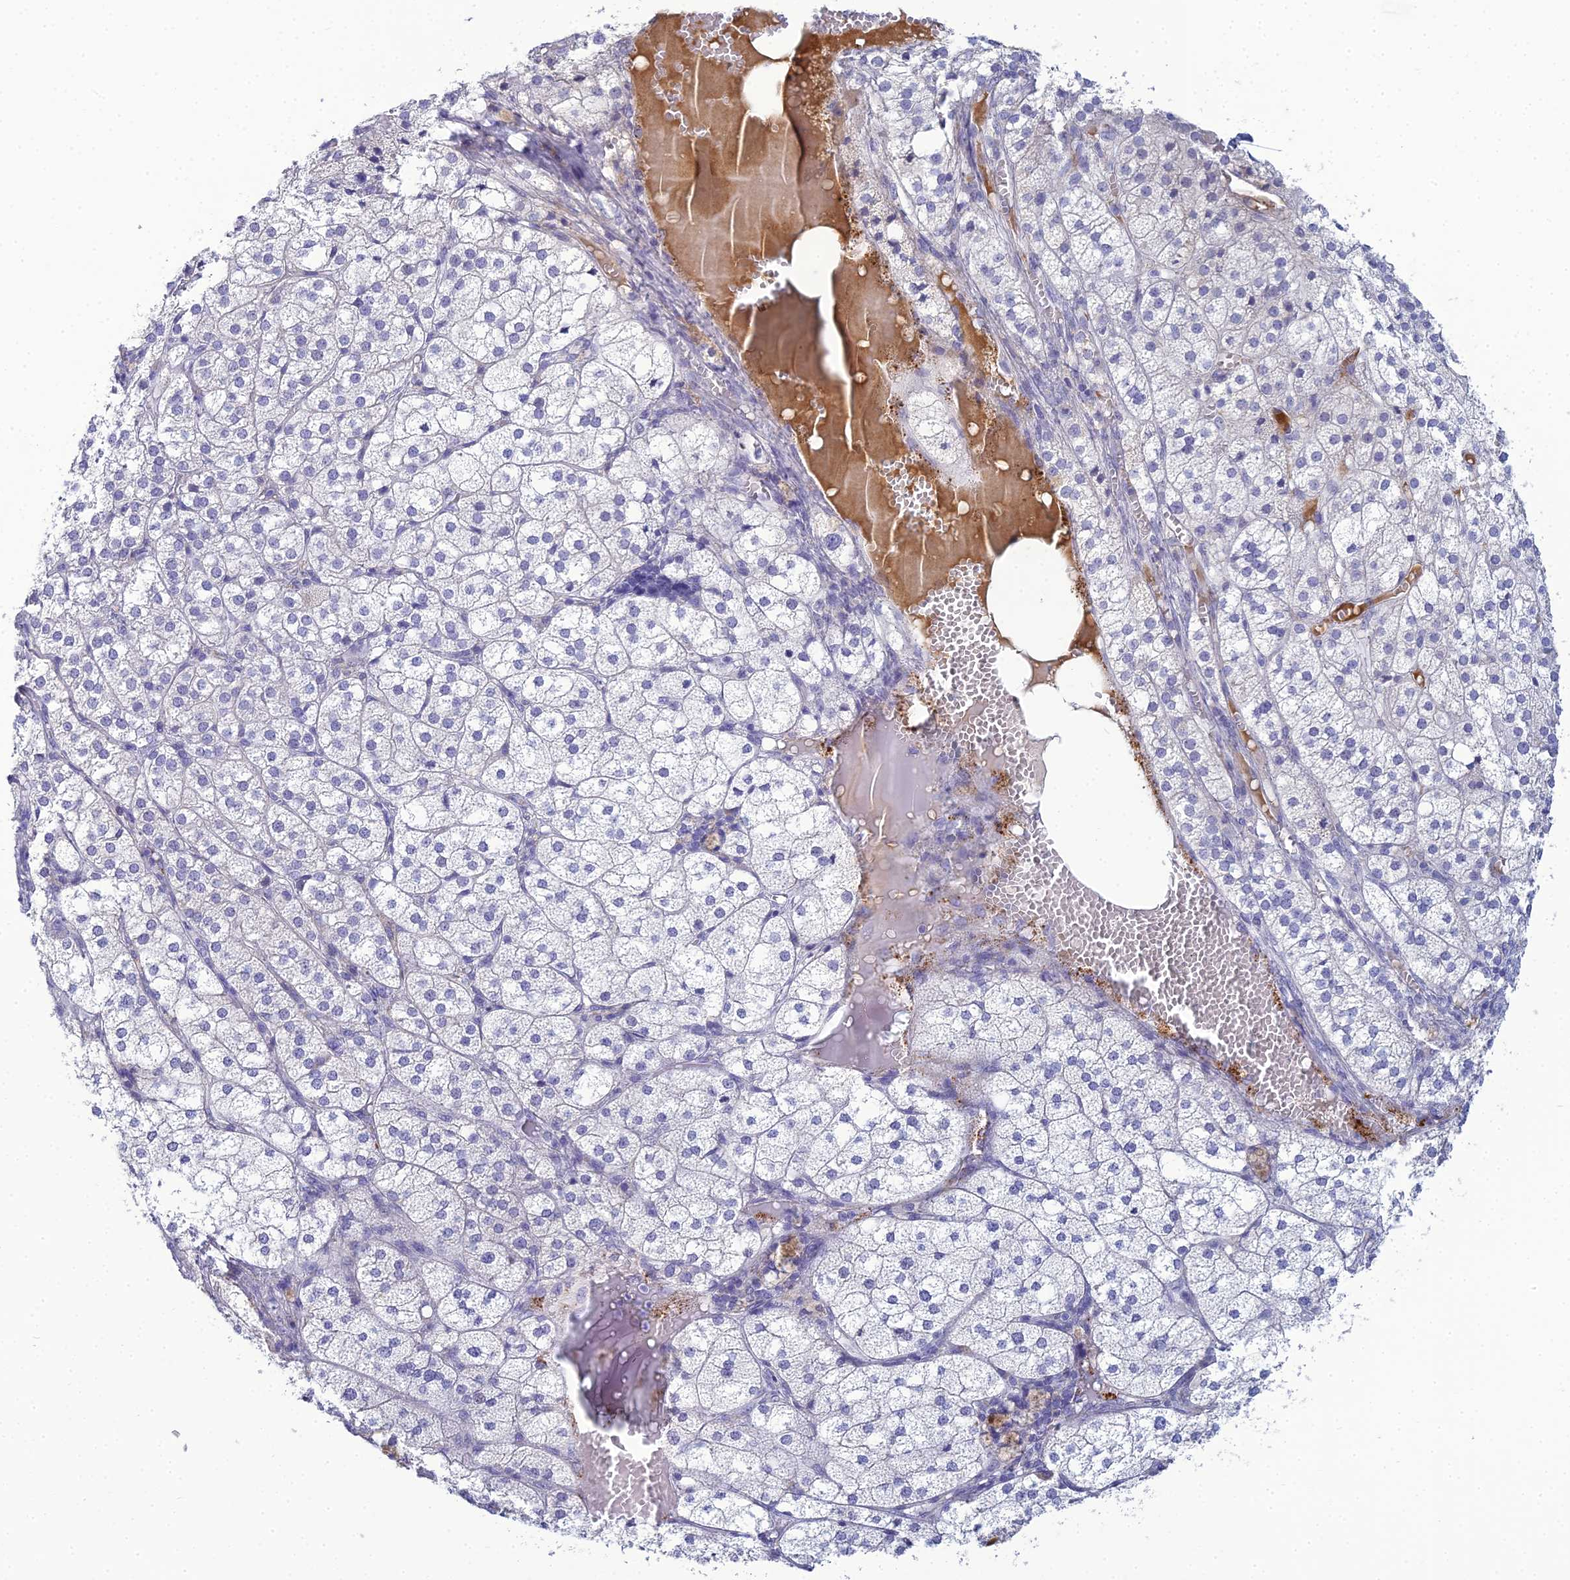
{"staining": {"intensity": "negative", "quantity": "none", "location": "none"}, "tissue": "adrenal gland", "cell_type": "Glandular cells", "image_type": "normal", "snomed": [{"axis": "morphology", "description": "Normal tissue, NOS"}, {"axis": "topography", "description": "Adrenal gland"}], "caption": "Glandular cells show no significant protein positivity in normal adrenal gland. (Brightfield microscopy of DAB immunohistochemistry (IHC) at high magnification).", "gene": "MUC13", "patient": {"sex": "female", "age": 61}}